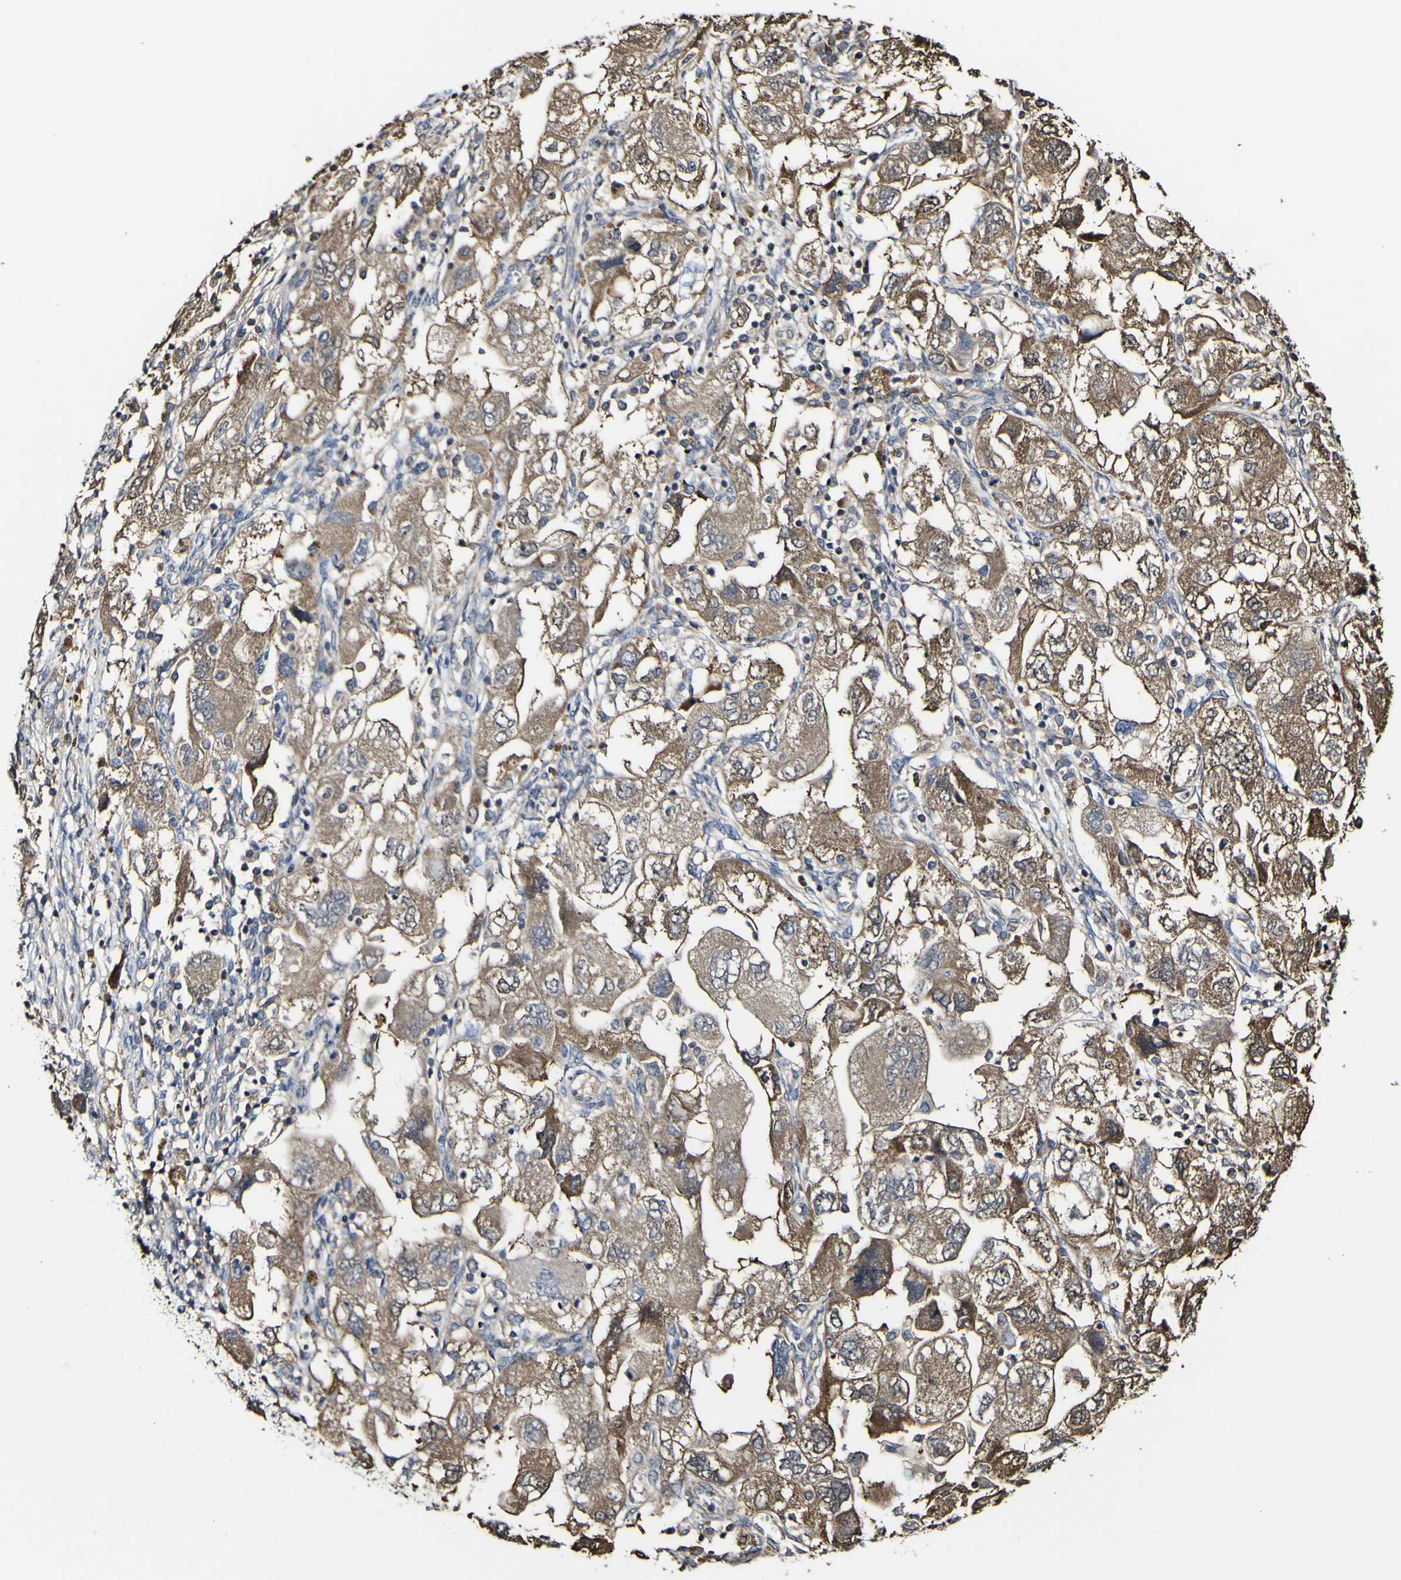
{"staining": {"intensity": "moderate", "quantity": ">75%", "location": "cytoplasmic/membranous"}, "tissue": "ovarian cancer", "cell_type": "Tumor cells", "image_type": "cancer", "snomed": [{"axis": "morphology", "description": "Carcinoma, NOS"}, {"axis": "morphology", "description": "Cystadenocarcinoma, serous, NOS"}, {"axis": "topography", "description": "Ovary"}], "caption": "This histopathology image demonstrates immunohistochemistry (IHC) staining of ovarian cancer, with medium moderate cytoplasmic/membranous staining in approximately >75% of tumor cells.", "gene": "PTPRR", "patient": {"sex": "female", "age": 69}}